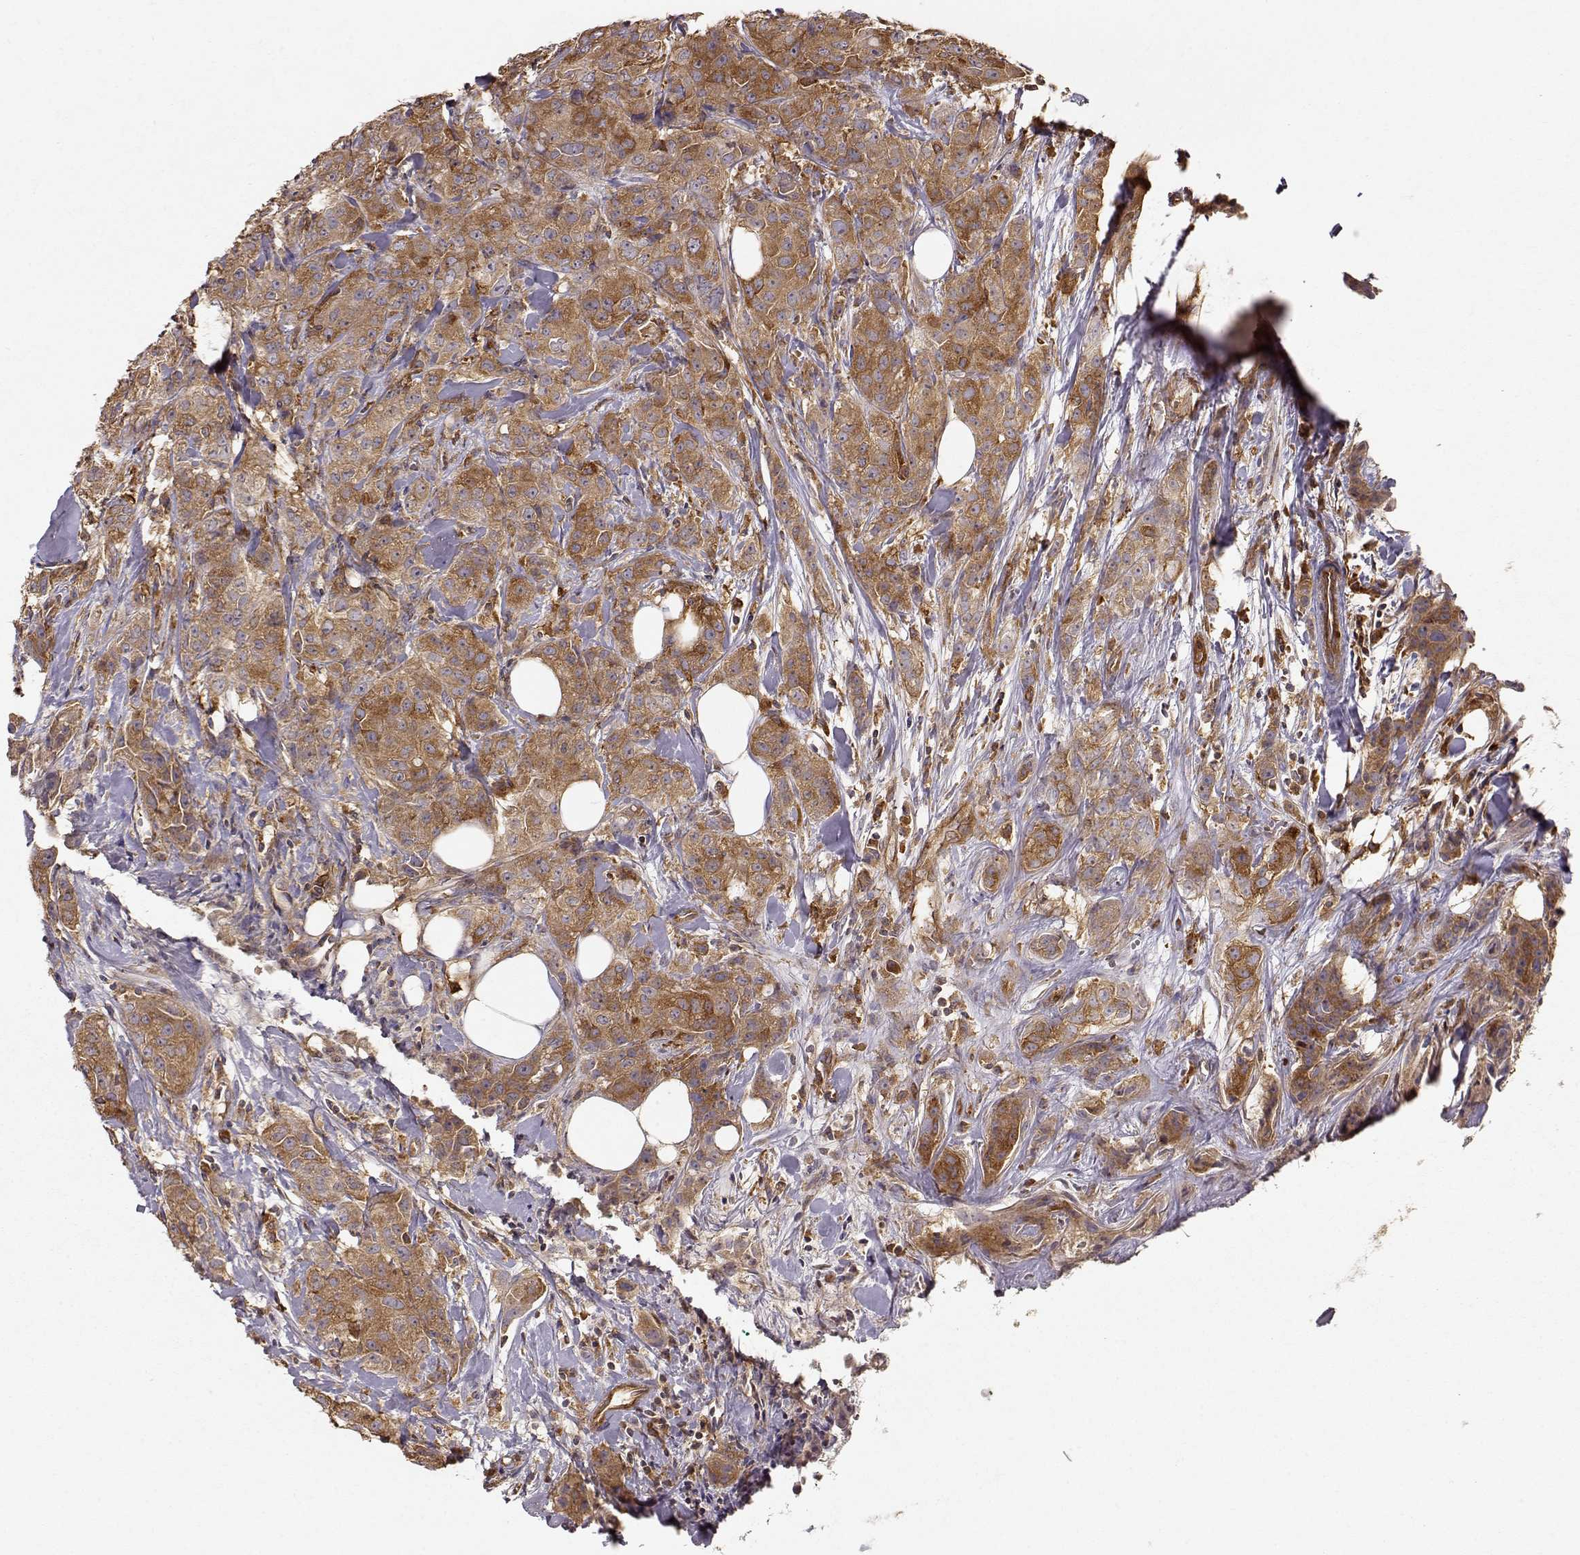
{"staining": {"intensity": "moderate", "quantity": ">75%", "location": "cytoplasmic/membranous"}, "tissue": "breast cancer", "cell_type": "Tumor cells", "image_type": "cancer", "snomed": [{"axis": "morphology", "description": "Duct carcinoma"}, {"axis": "topography", "description": "Breast"}], "caption": "This image displays IHC staining of breast cancer, with medium moderate cytoplasmic/membranous expression in about >75% of tumor cells.", "gene": "ARHGEF2", "patient": {"sex": "female", "age": 43}}